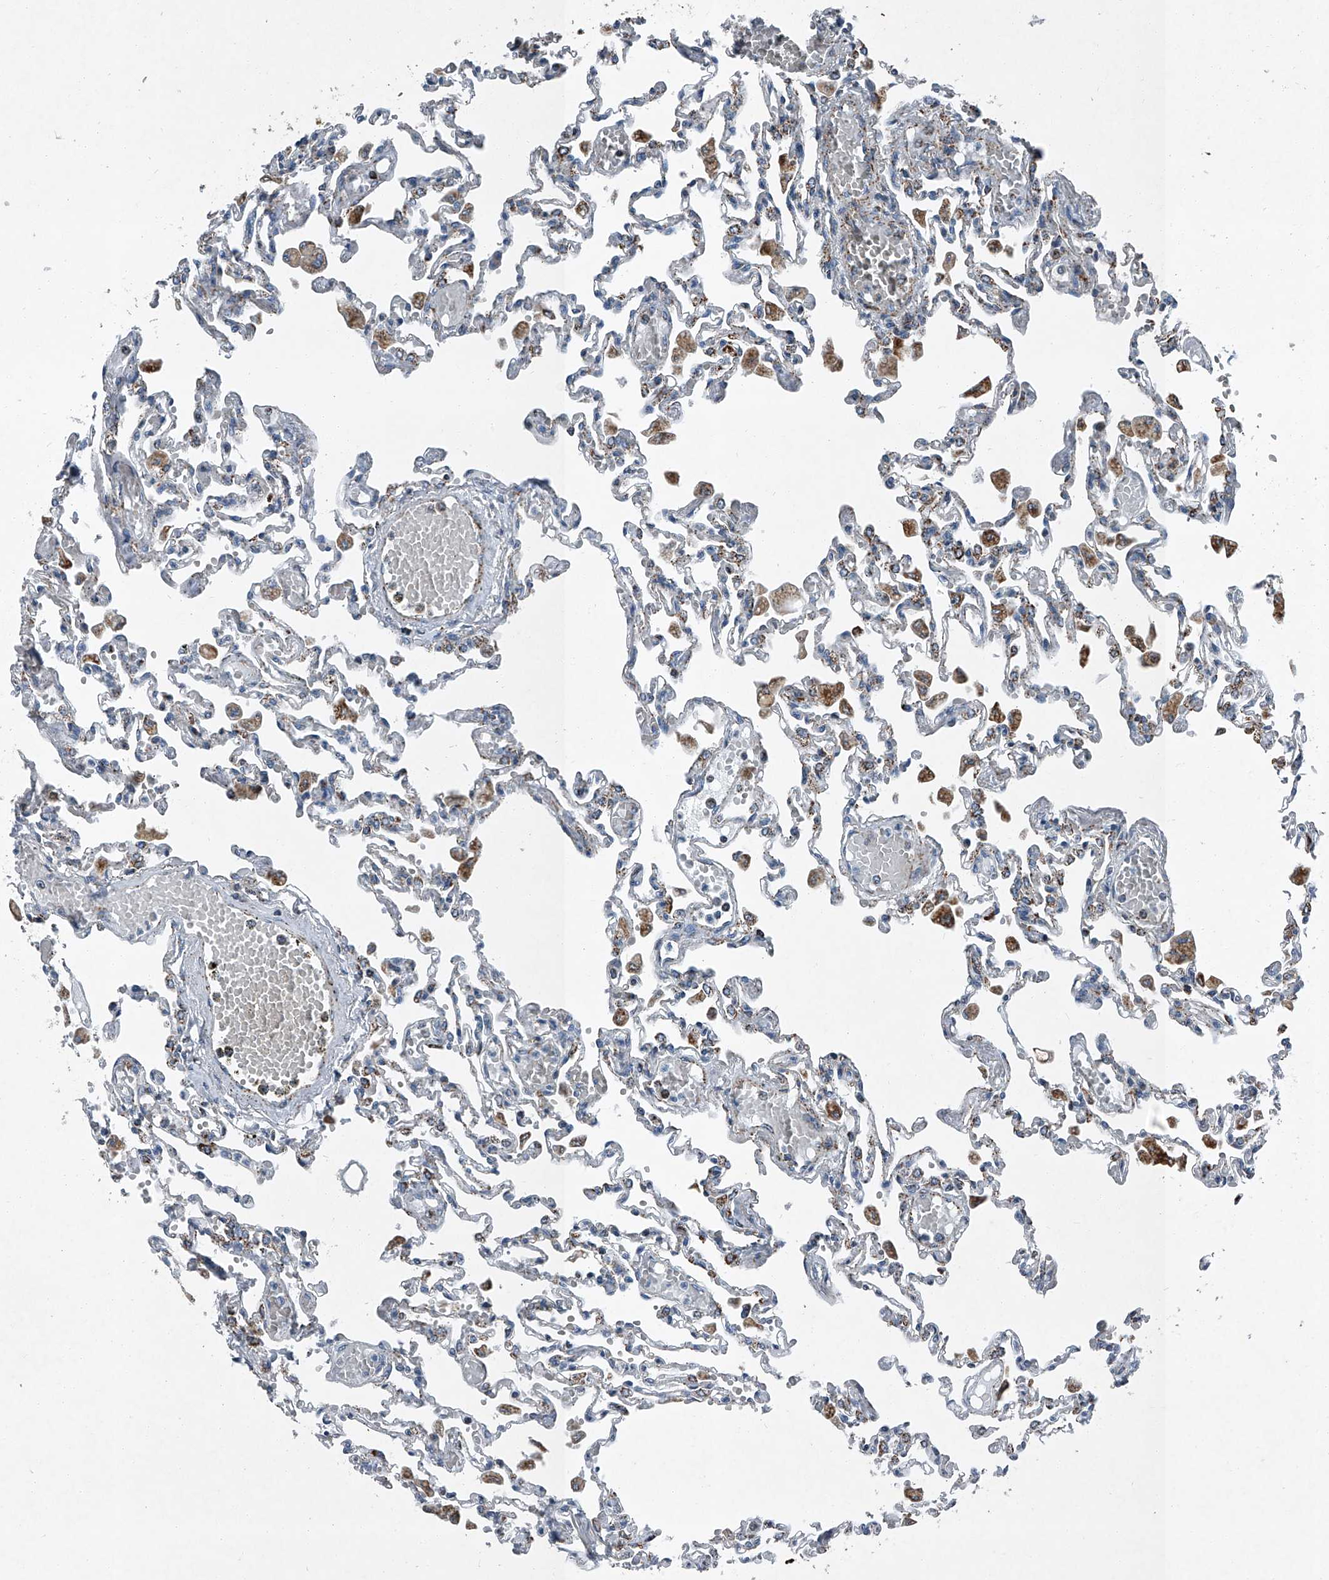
{"staining": {"intensity": "moderate", "quantity": "<25%", "location": "cytoplasmic/membranous"}, "tissue": "lung", "cell_type": "Alveolar cells", "image_type": "normal", "snomed": [{"axis": "morphology", "description": "Normal tissue, NOS"}, {"axis": "topography", "description": "Bronchus"}, {"axis": "topography", "description": "Lung"}], "caption": "Immunohistochemistry (IHC) histopathology image of unremarkable lung stained for a protein (brown), which shows low levels of moderate cytoplasmic/membranous expression in approximately <25% of alveolar cells.", "gene": "CHRNA7", "patient": {"sex": "female", "age": 49}}